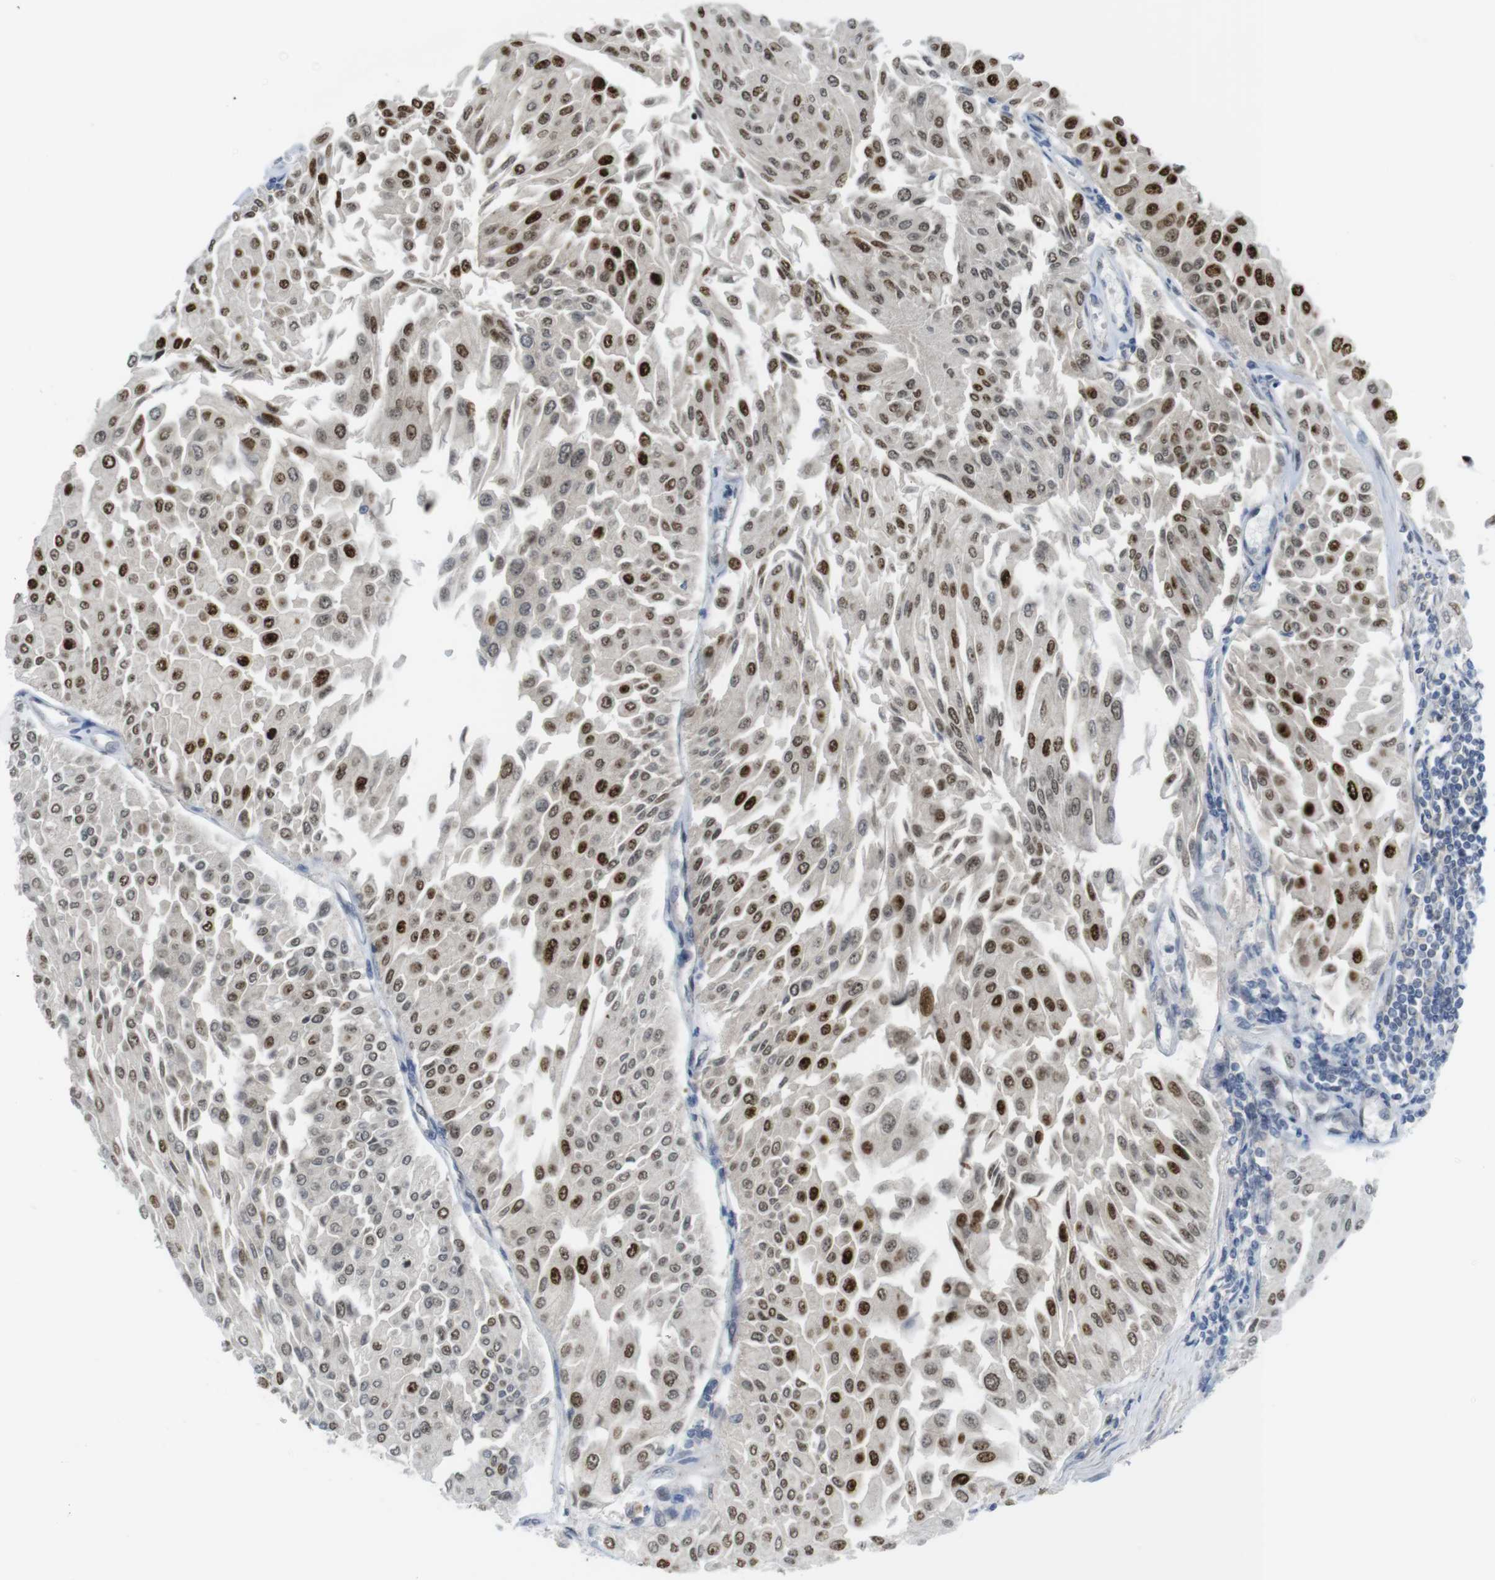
{"staining": {"intensity": "strong", "quantity": "25%-75%", "location": "nuclear"}, "tissue": "urothelial cancer", "cell_type": "Tumor cells", "image_type": "cancer", "snomed": [{"axis": "morphology", "description": "Urothelial carcinoma, Low grade"}, {"axis": "topography", "description": "Urinary bladder"}], "caption": "Approximately 25%-75% of tumor cells in human low-grade urothelial carcinoma exhibit strong nuclear protein positivity as visualized by brown immunohistochemical staining.", "gene": "RCC1", "patient": {"sex": "male", "age": 67}}